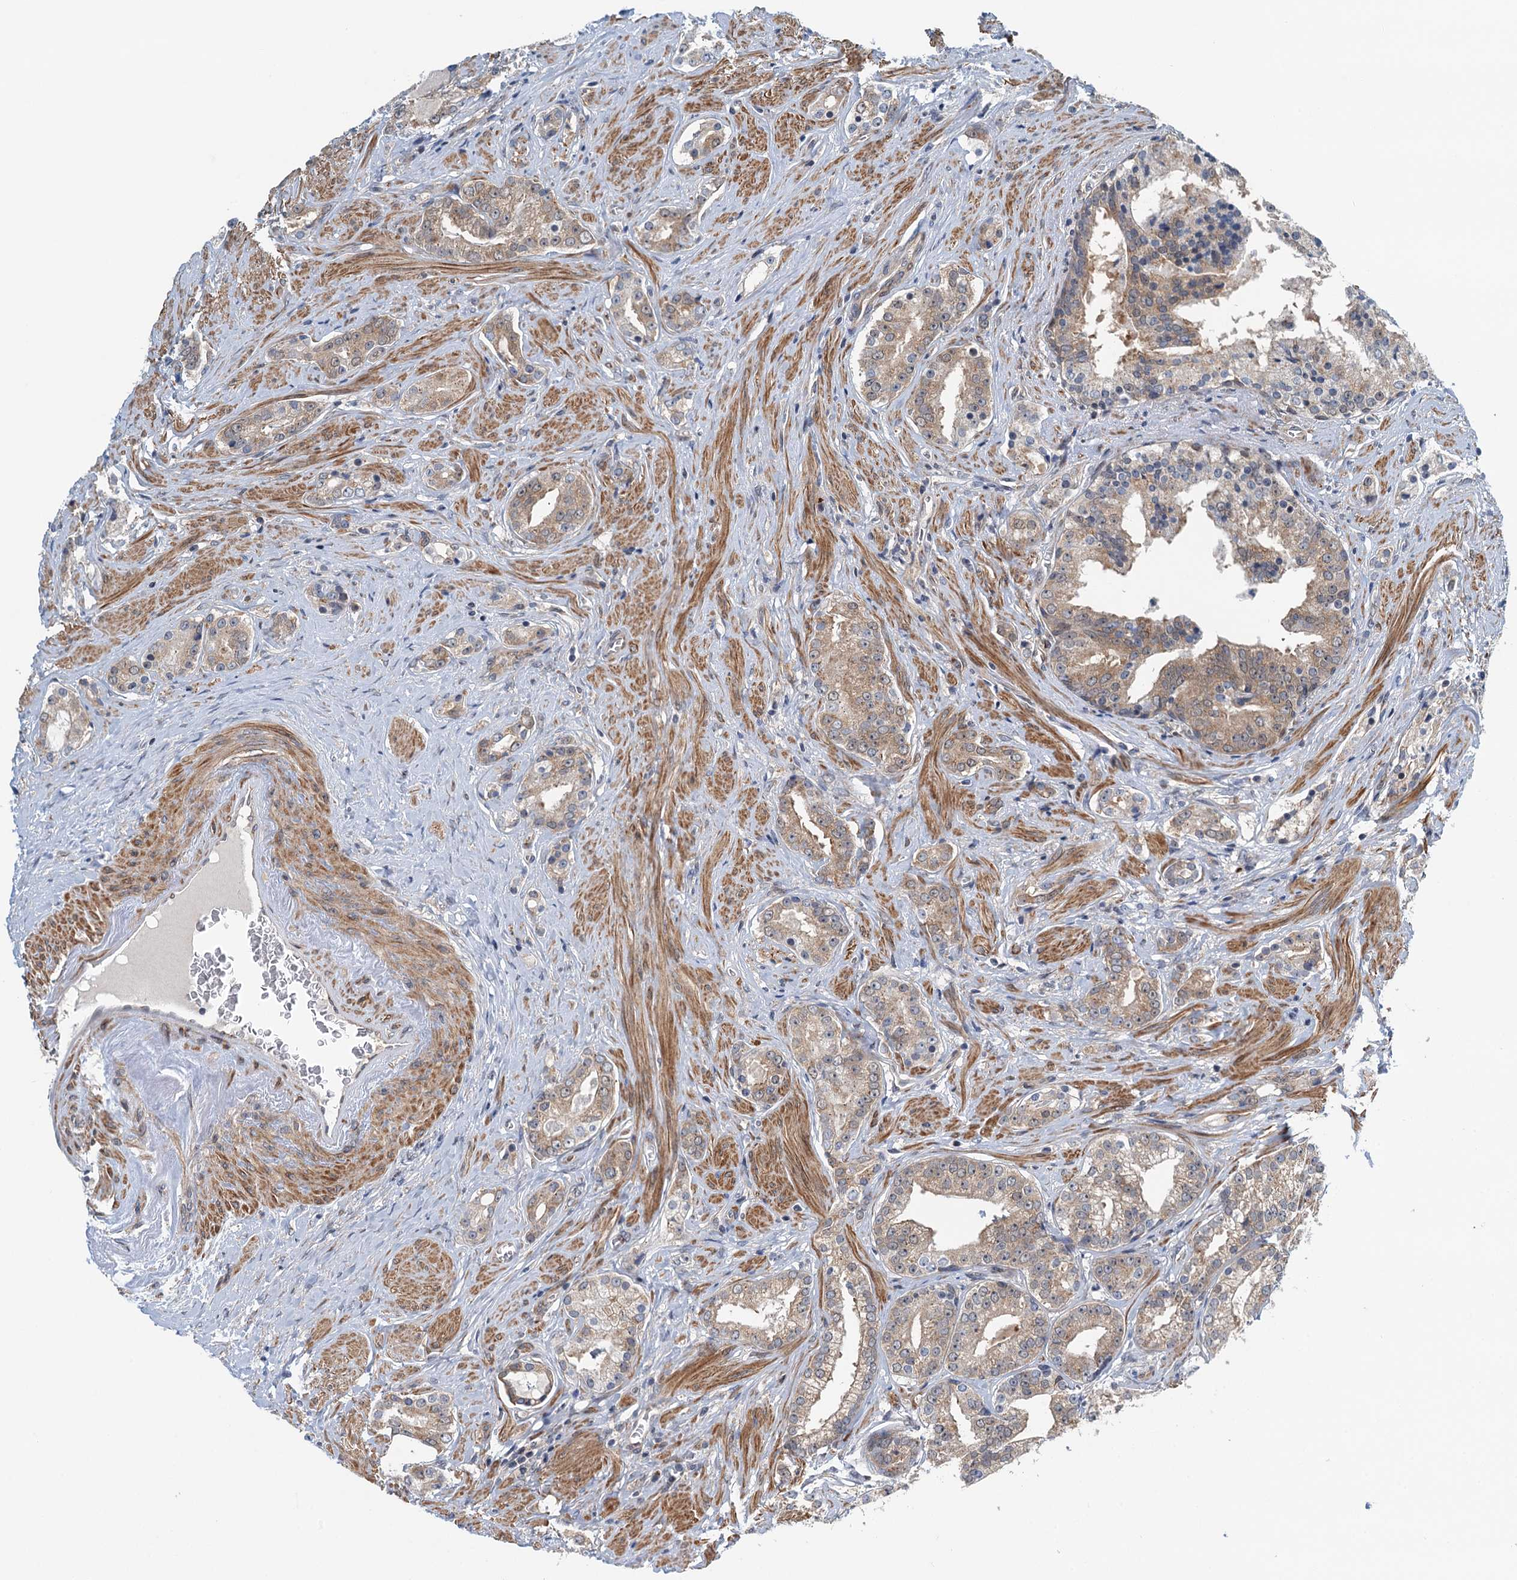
{"staining": {"intensity": "weak", "quantity": ">75%", "location": "cytoplasmic/membranous"}, "tissue": "prostate cancer", "cell_type": "Tumor cells", "image_type": "cancer", "snomed": [{"axis": "morphology", "description": "Adenocarcinoma, High grade"}, {"axis": "topography", "description": "Prostate"}], "caption": "A micrograph of prostate cancer (high-grade adenocarcinoma) stained for a protein demonstrates weak cytoplasmic/membranous brown staining in tumor cells.", "gene": "DYNC2I2", "patient": {"sex": "male", "age": 58}}